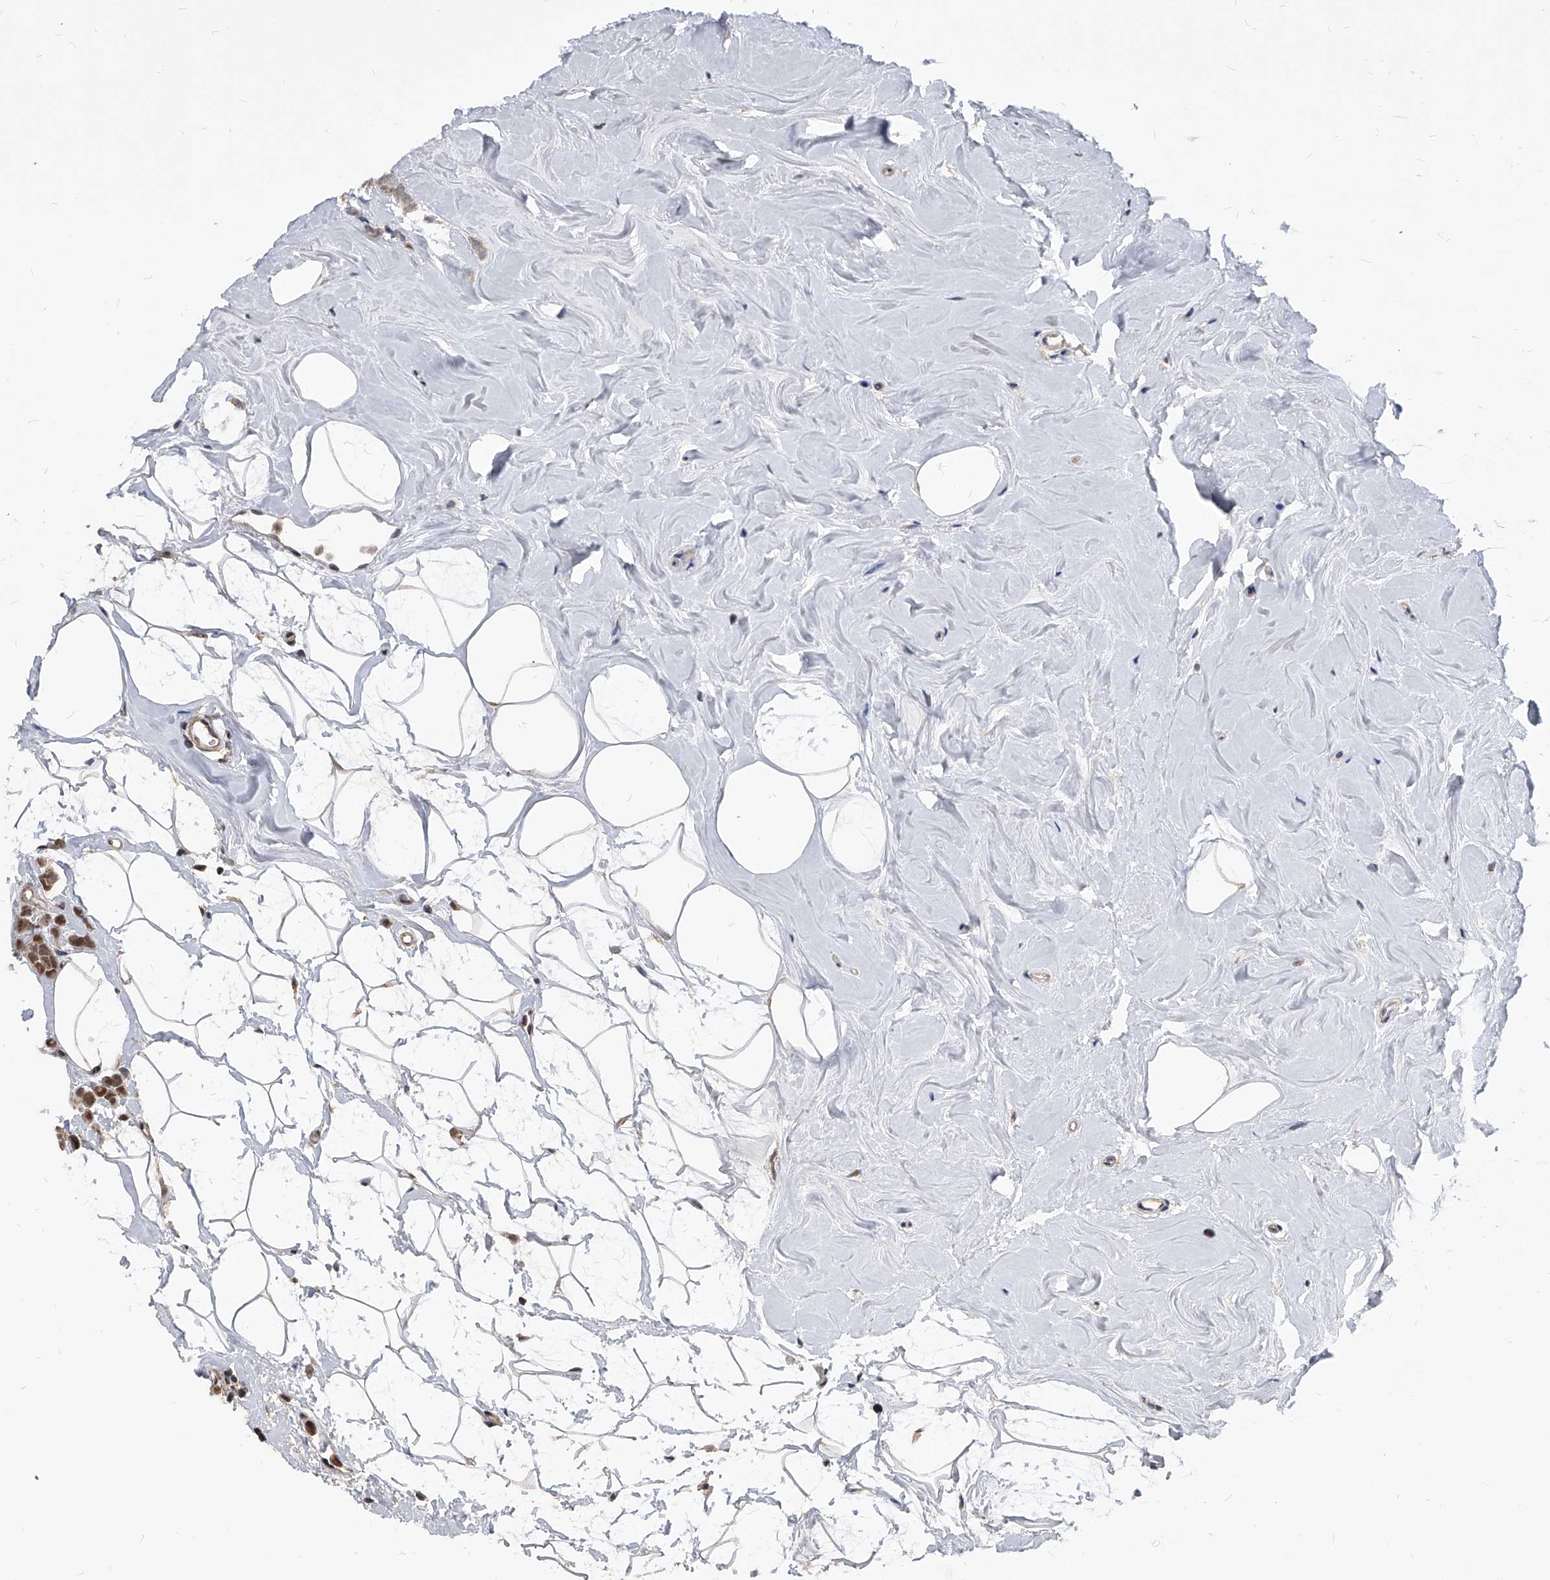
{"staining": {"intensity": "moderate", "quantity": ">75%", "location": "cytoplasmic/membranous"}, "tissue": "breast cancer", "cell_type": "Tumor cells", "image_type": "cancer", "snomed": [{"axis": "morphology", "description": "Lobular carcinoma"}, {"axis": "topography", "description": "Breast"}], "caption": "IHC image of neoplastic tissue: breast cancer stained using immunohistochemistry (IHC) reveals medium levels of moderate protein expression localized specifically in the cytoplasmic/membranous of tumor cells, appearing as a cytoplasmic/membranous brown color.", "gene": "DUSP22", "patient": {"sex": "female", "age": 47}}